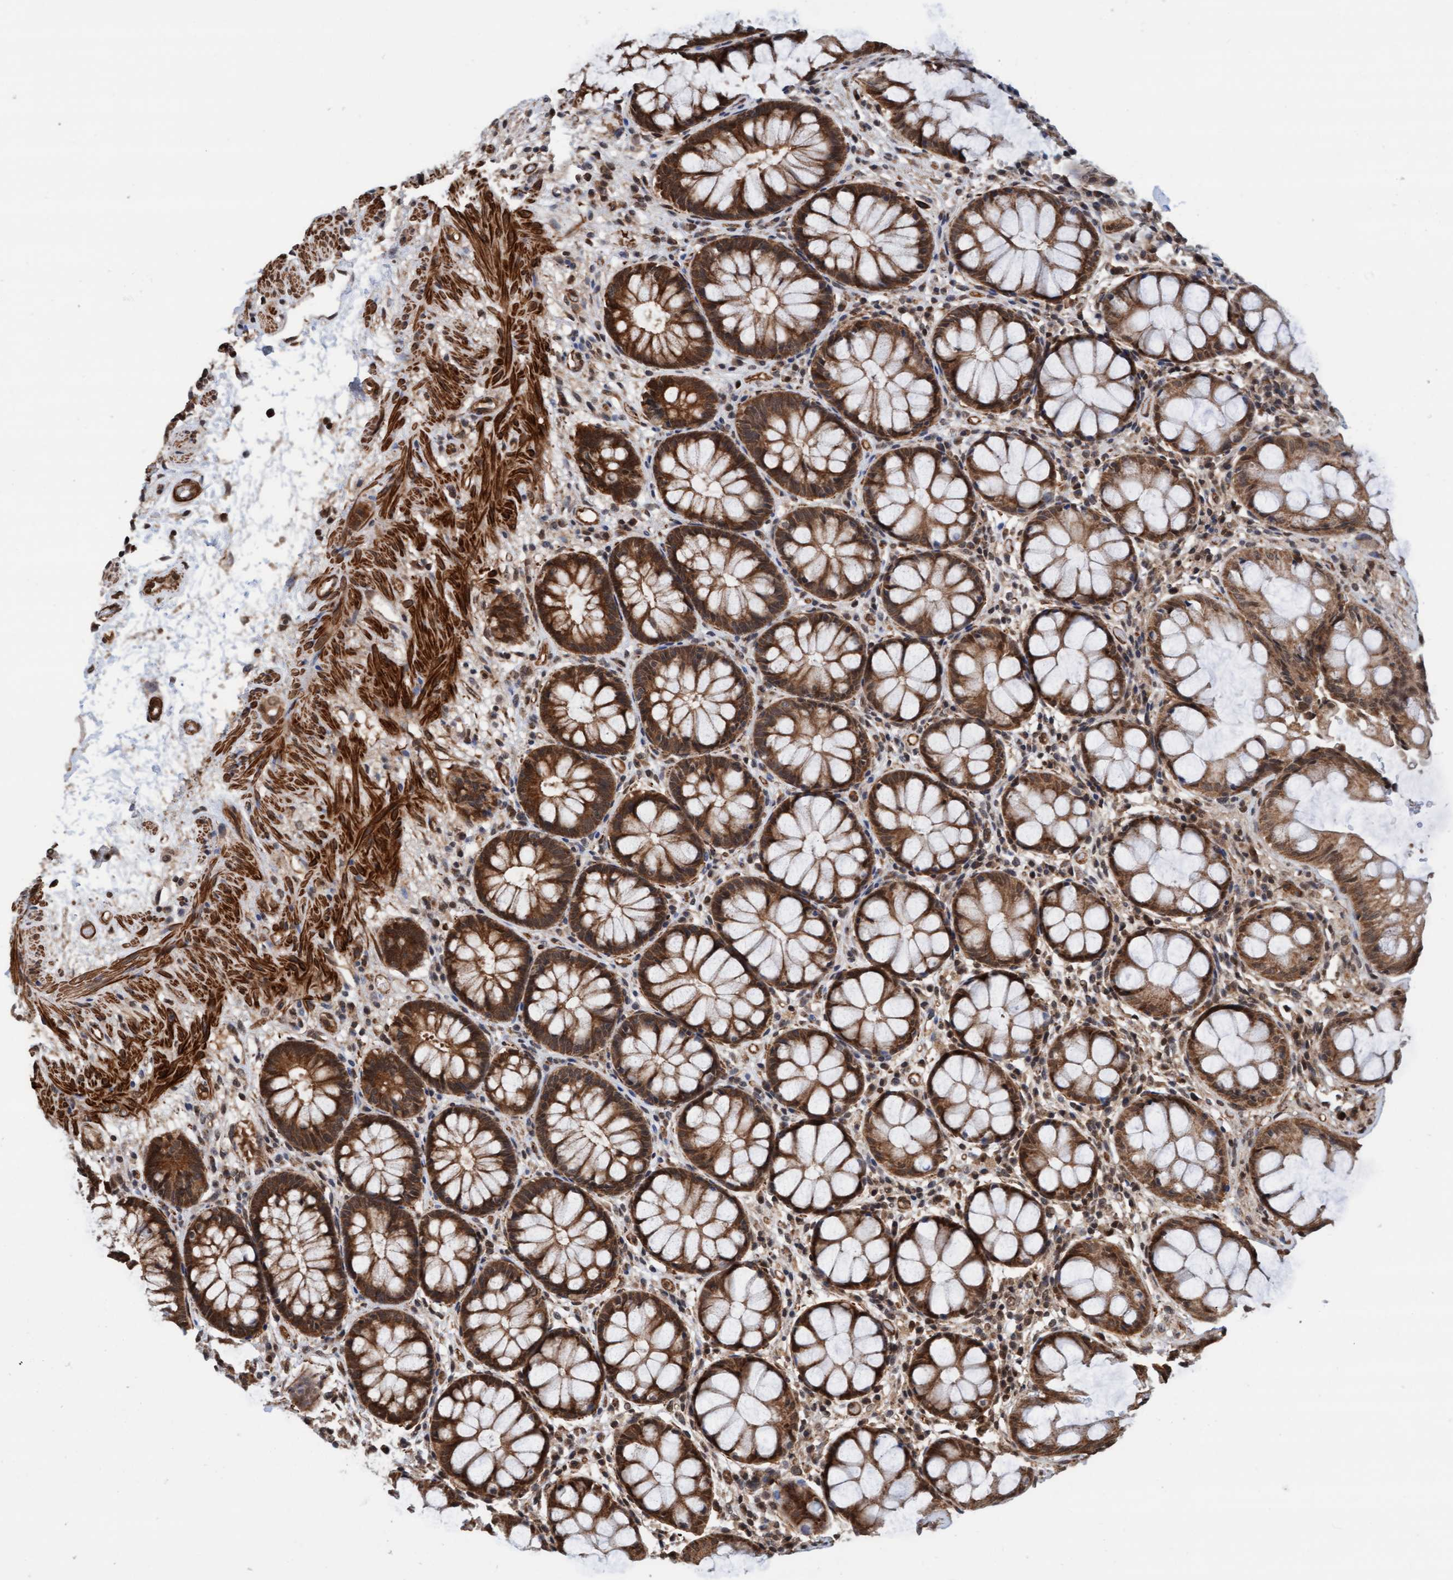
{"staining": {"intensity": "strong", "quantity": ">75%", "location": "cytoplasmic/membranous"}, "tissue": "rectum", "cell_type": "Glandular cells", "image_type": "normal", "snomed": [{"axis": "morphology", "description": "Normal tissue, NOS"}, {"axis": "topography", "description": "Rectum"}], "caption": "Glandular cells reveal high levels of strong cytoplasmic/membranous staining in approximately >75% of cells in unremarkable rectum. The protein is stained brown, and the nuclei are stained in blue (DAB IHC with brightfield microscopy, high magnification).", "gene": "STXBP4", "patient": {"sex": "male", "age": 64}}